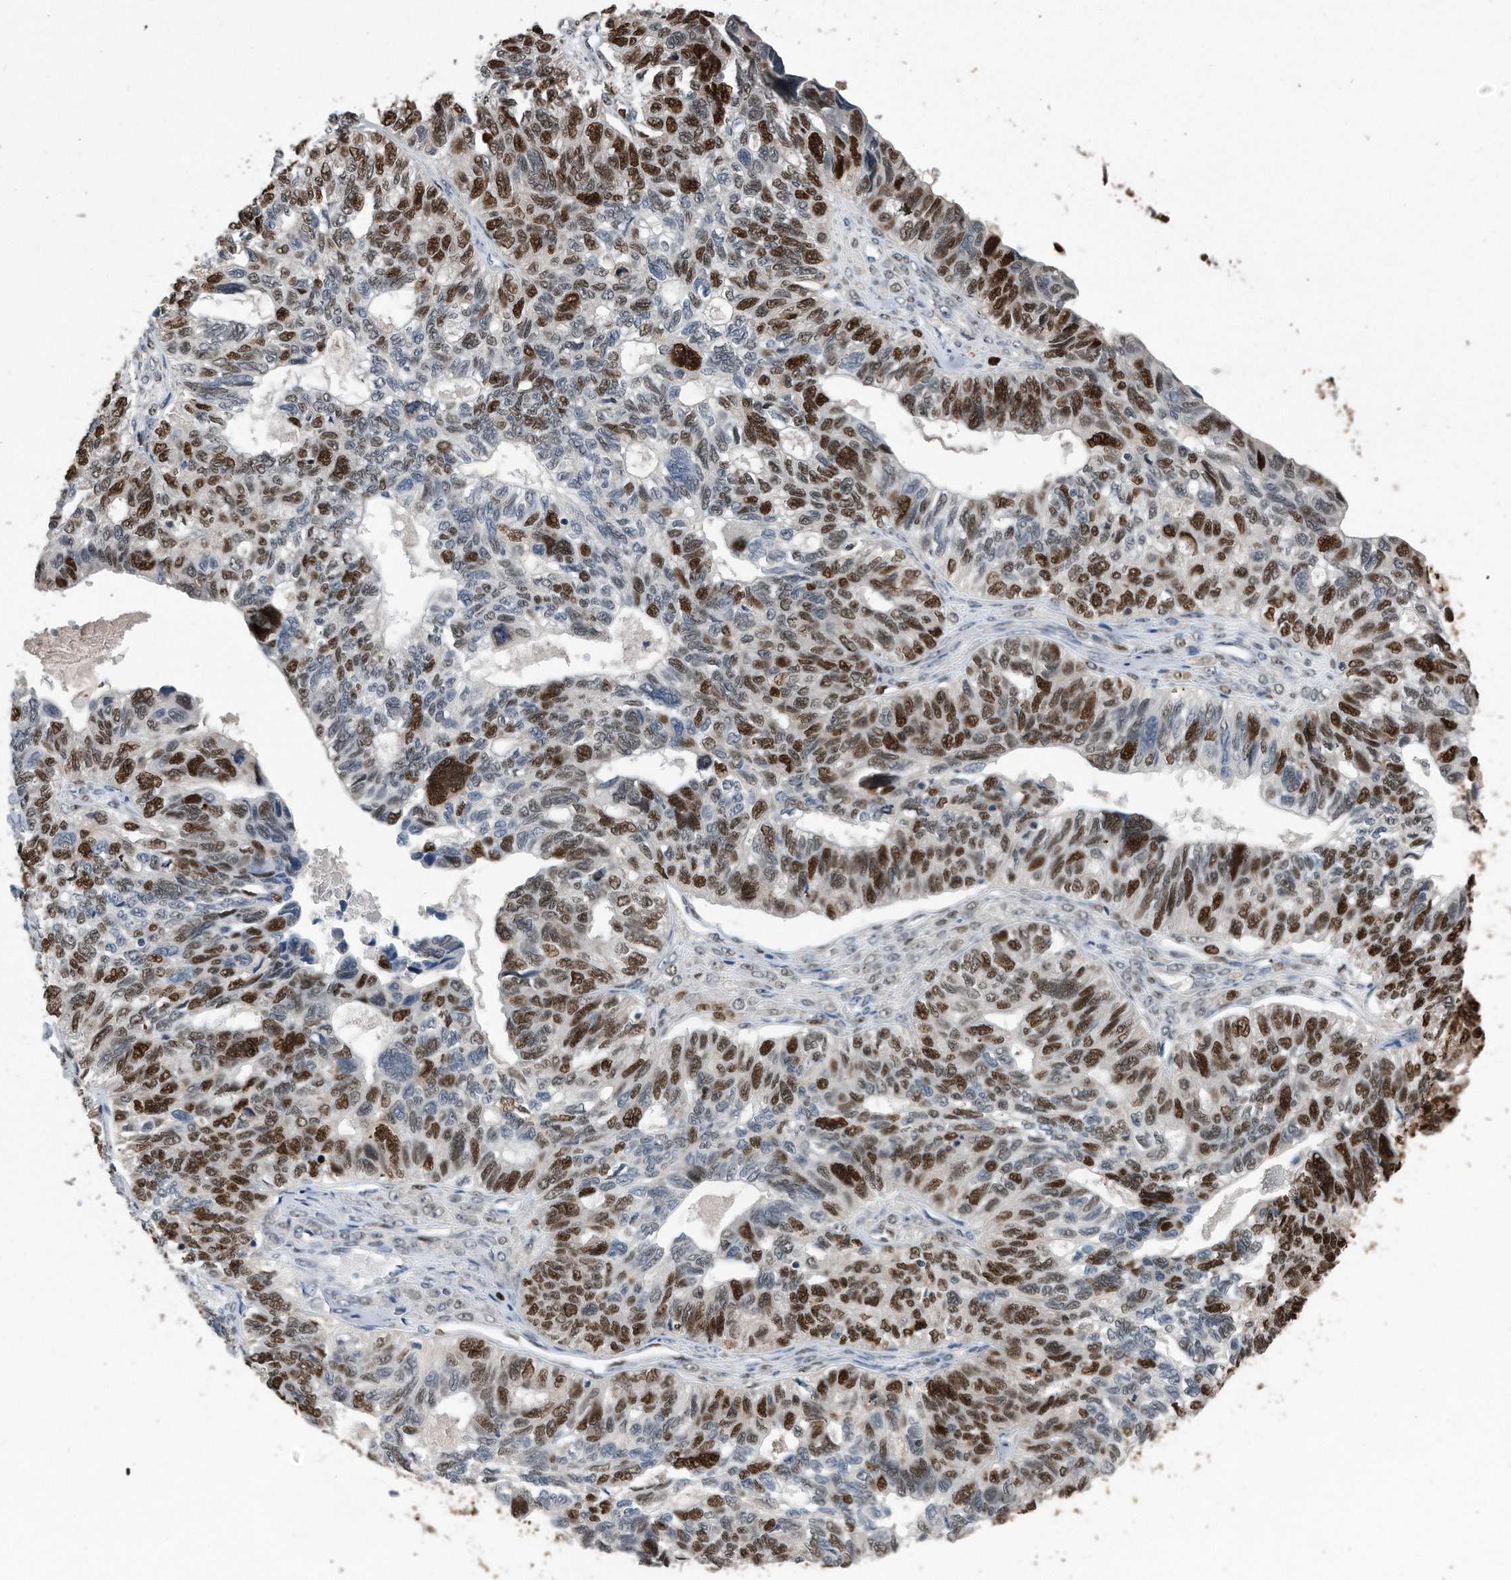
{"staining": {"intensity": "strong", "quantity": "25%-75%", "location": "nuclear"}, "tissue": "ovarian cancer", "cell_type": "Tumor cells", "image_type": "cancer", "snomed": [{"axis": "morphology", "description": "Cystadenocarcinoma, serous, NOS"}, {"axis": "topography", "description": "Ovary"}], "caption": "This is an image of immunohistochemistry (IHC) staining of serous cystadenocarcinoma (ovarian), which shows strong expression in the nuclear of tumor cells.", "gene": "PCNA", "patient": {"sex": "female", "age": 79}}